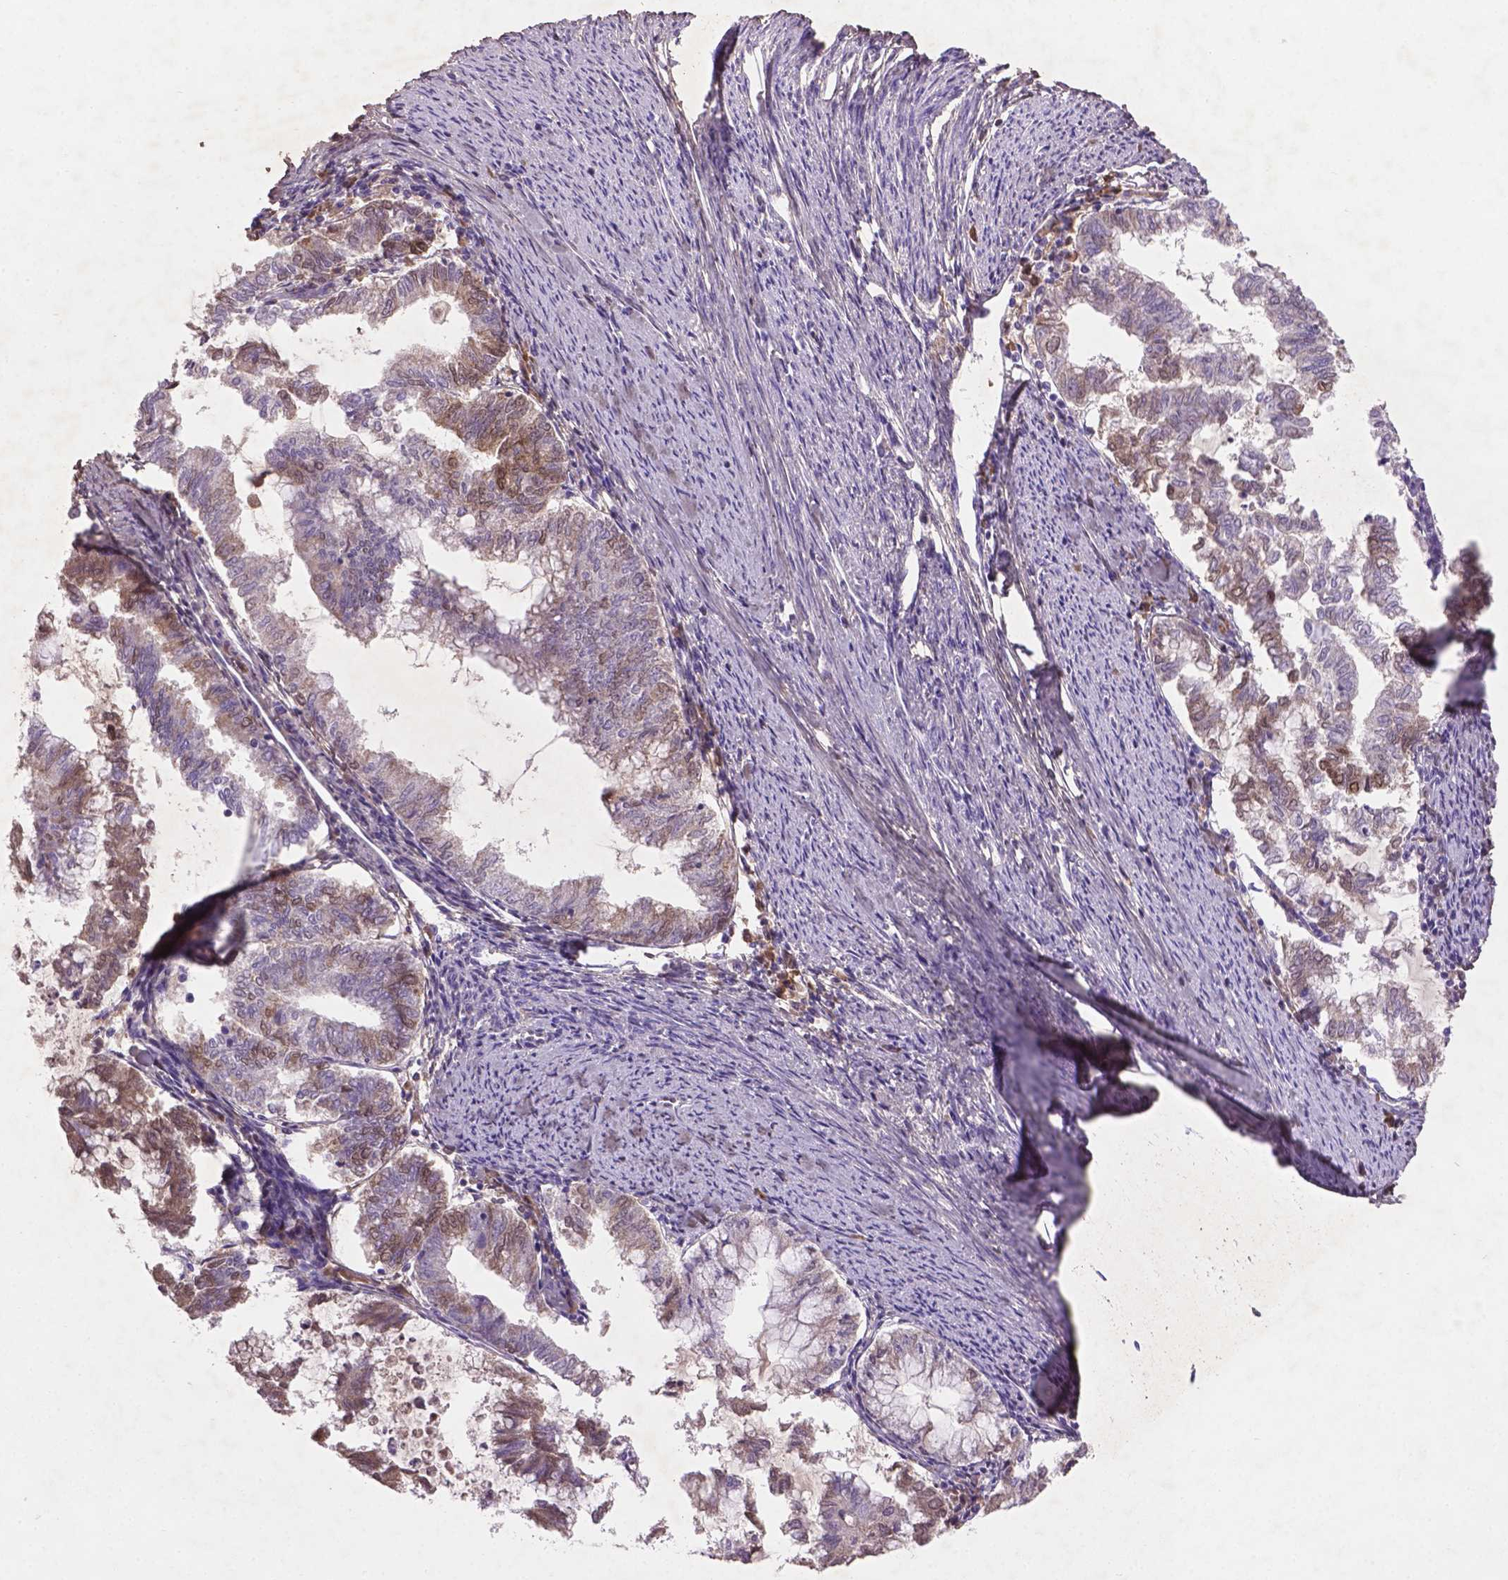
{"staining": {"intensity": "moderate", "quantity": "<25%", "location": "nuclear"}, "tissue": "endometrial cancer", "cell_type": "Tumor cells", "image_type": "cancer", "snomed": [{"axis": "morphology", "description": "Adenocarcinoma, NOS"}, {"axis": "topography", "description": "Endometrium"}], "caption": "Brown immunohistochemical staining in endometrial adenocarcinoma exhibits moderate nuclear positivity in about <25% of tumor cells.", "gene": "SOX17", "patient": {"sex": "female", "age": 79}}